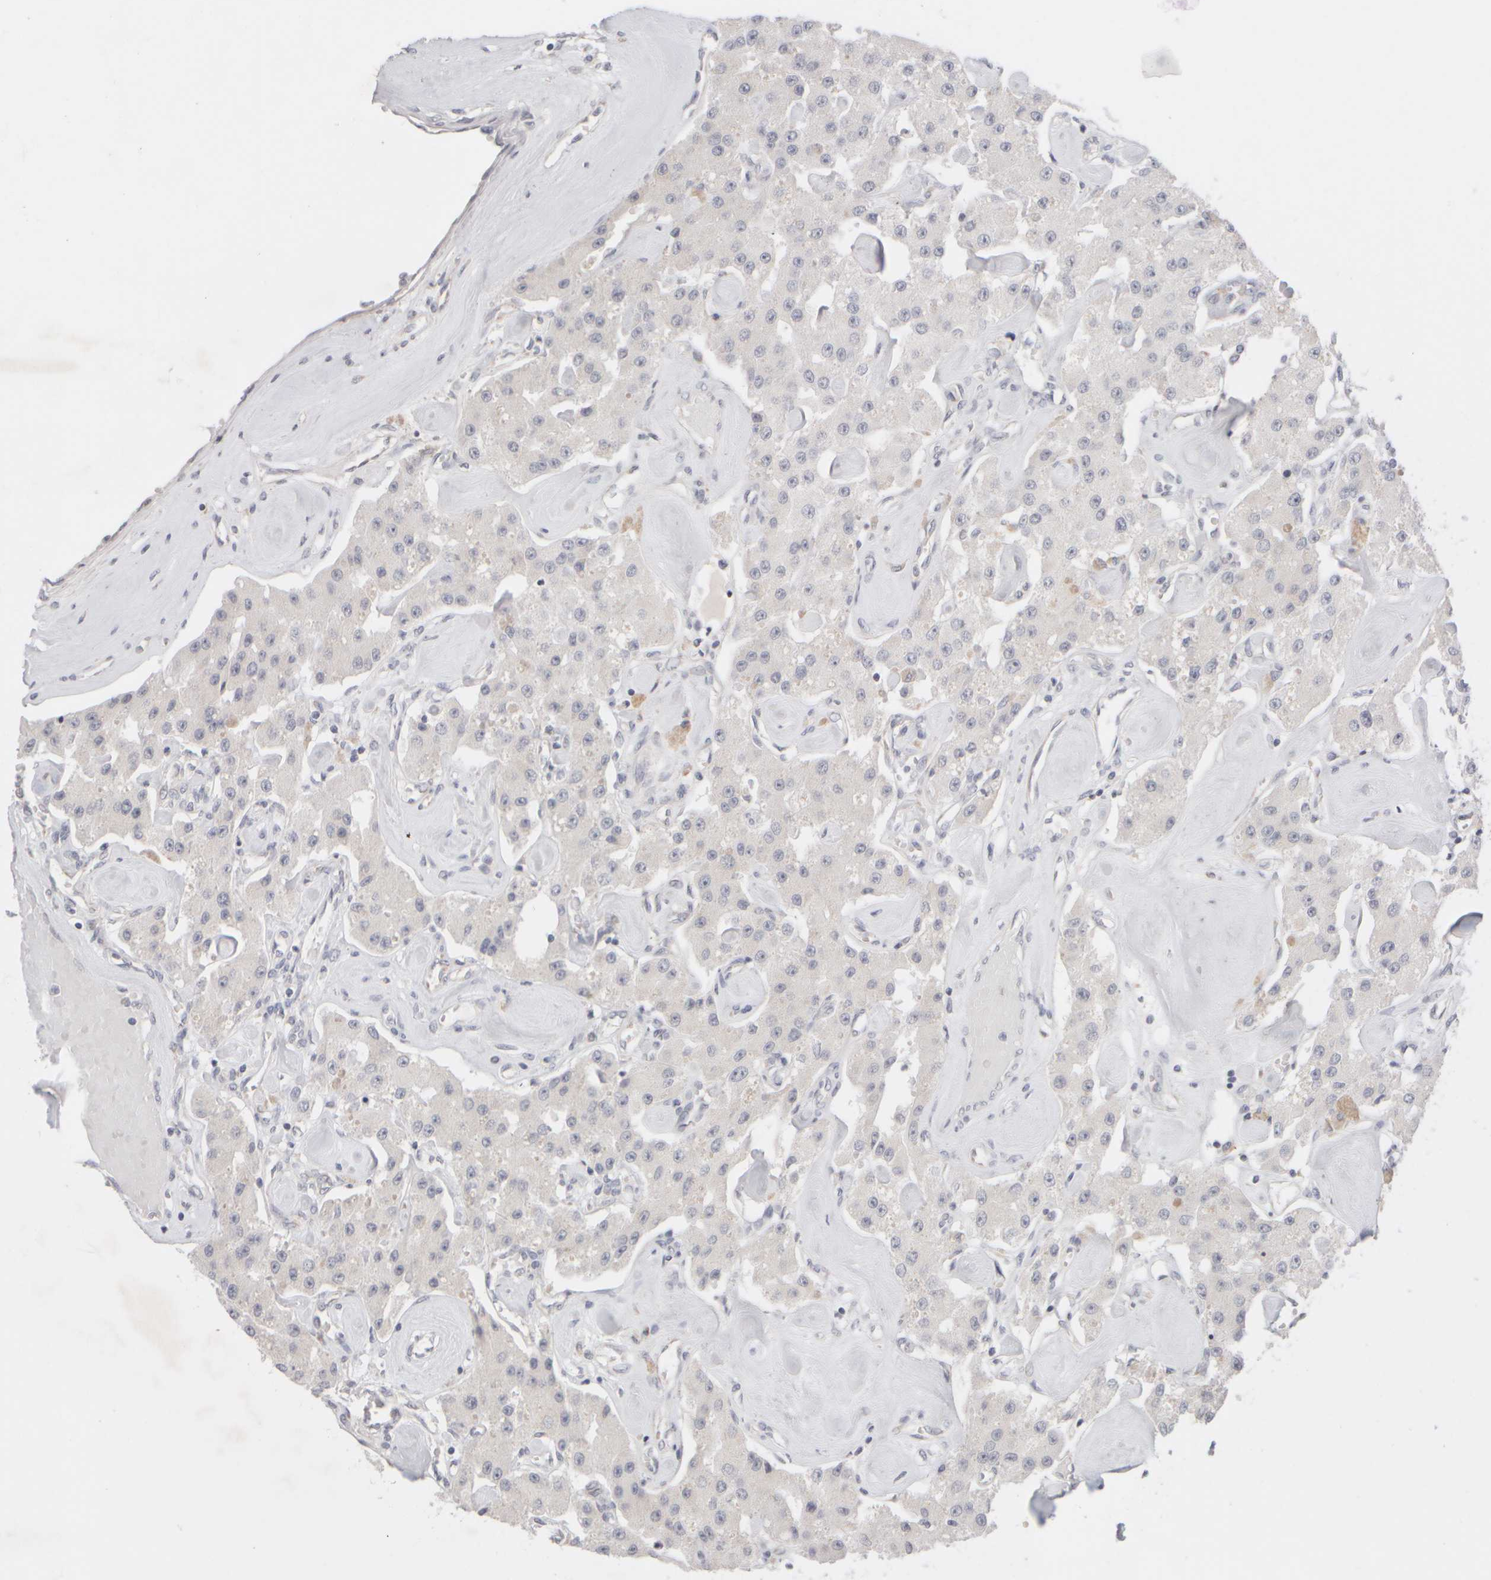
{"staining": {"intensity": "negative", "quantity": "none", "location": "none"}, "tissue": "carcinoid", "cell_type": "Tumor cells", "image_type": "cancer", "snomed": [{"axis": "morphology", "description": "Carcinoid, malignant, NOS"}, {"axis": "topography", "description": "Pancreas"}], "caption": "The photomicrograph reveals no staining of tumor cells in carcinoid.", "gene": "ZNF112", "patient": {"sex": "male", "age": 41}}